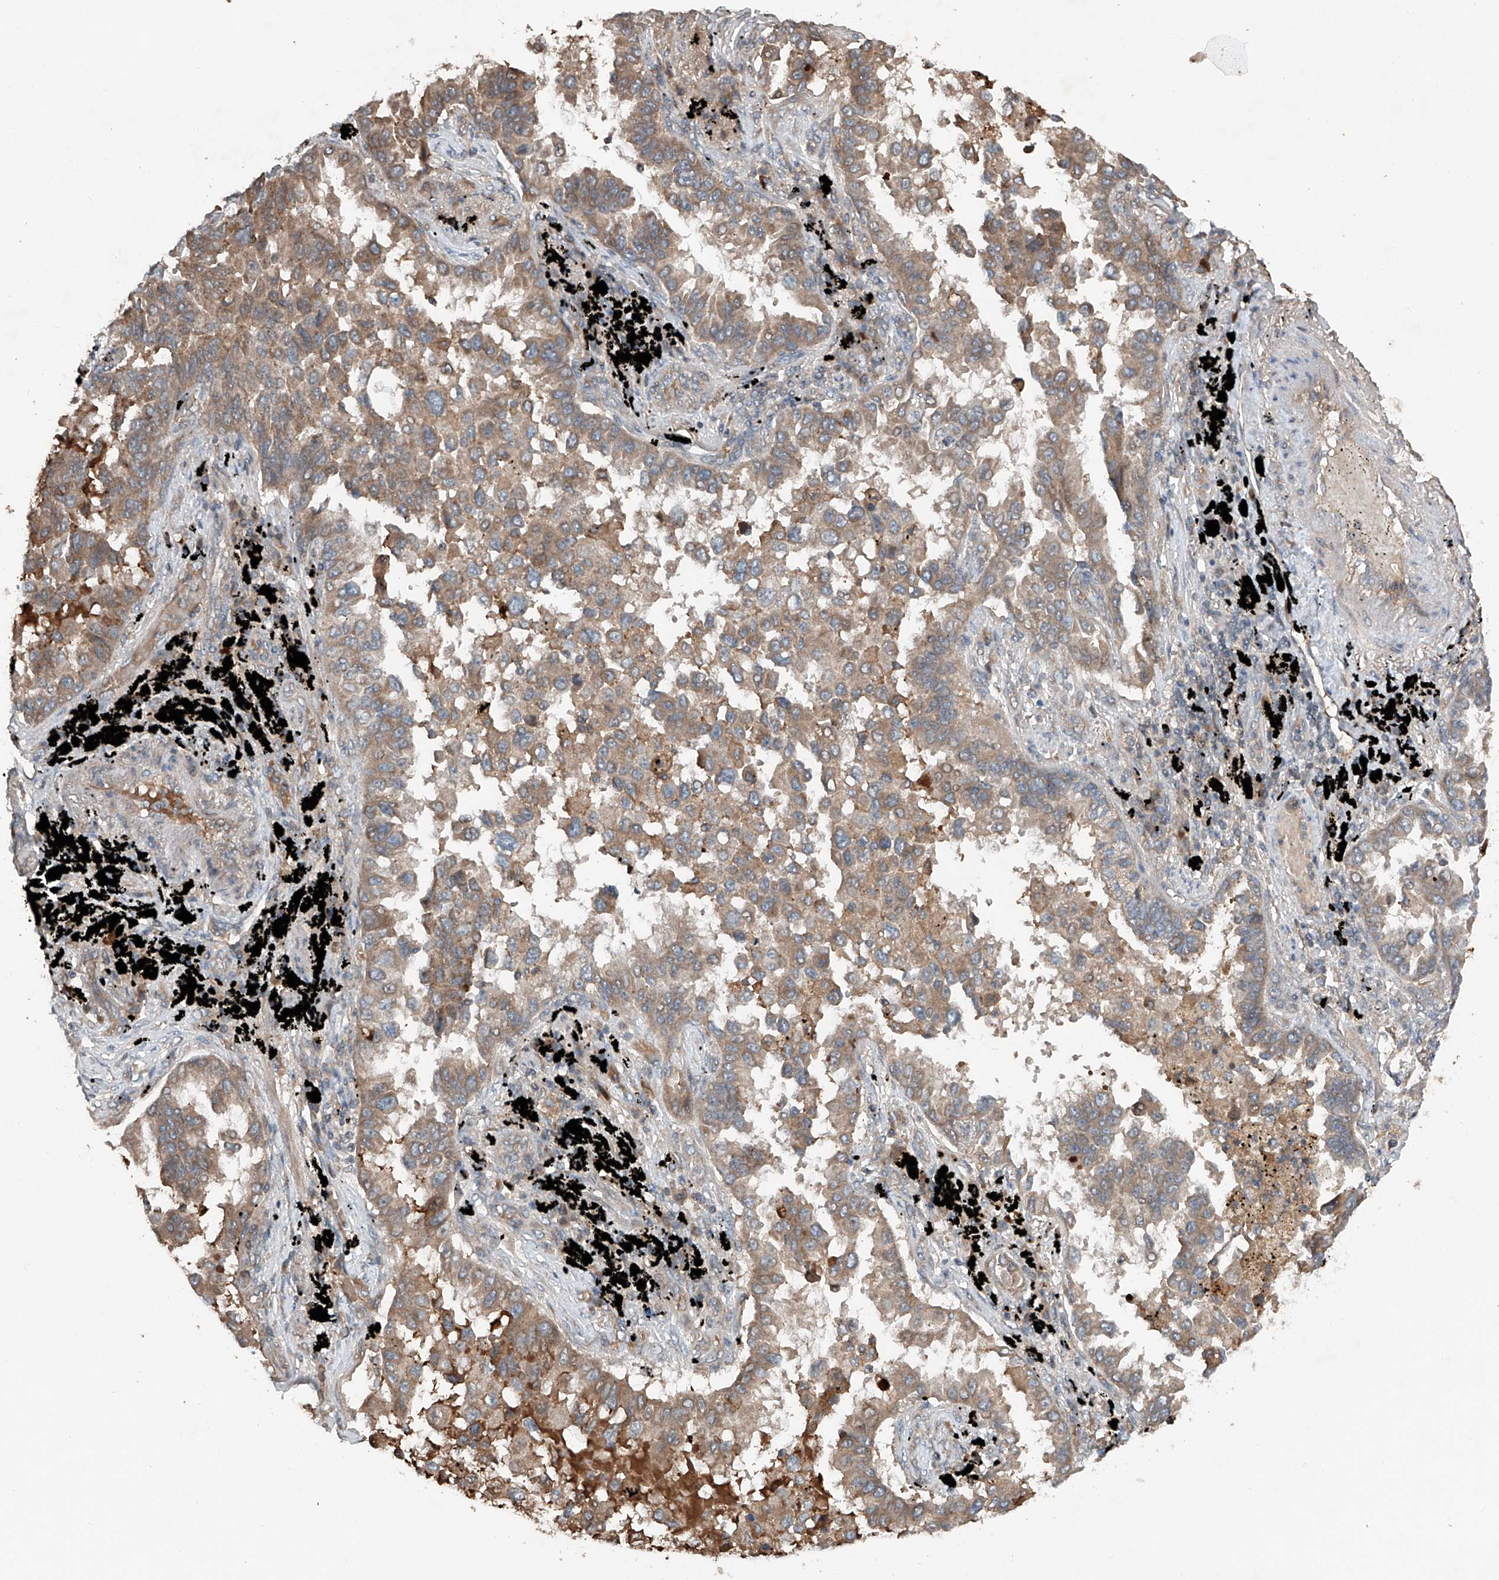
{"staining": {"intensity": "moderate", "quantity": ">75%", "location": "cytoplasmic/membranous"}, "tissue": "lung cancer", "cell_type": "Tumor cells", "image_type": "cancer", "snomed": [{"axis": "morphology", "description": "Adenocarcinoma, NOS"}, {"axis": "topography", "description": "Lung"}], "caption": "Immunohistochemical staining of human lung cancer (adenocarcinoma) displays medium levels of moderate cytoplasmic/membranous protein expression in approximately >75% of tumor cells. (brown staining indicates protein expression, while blue staining denotes nuclei).", "gene": "ADAM23", "patient": {"sex": "female", "age": 67}}